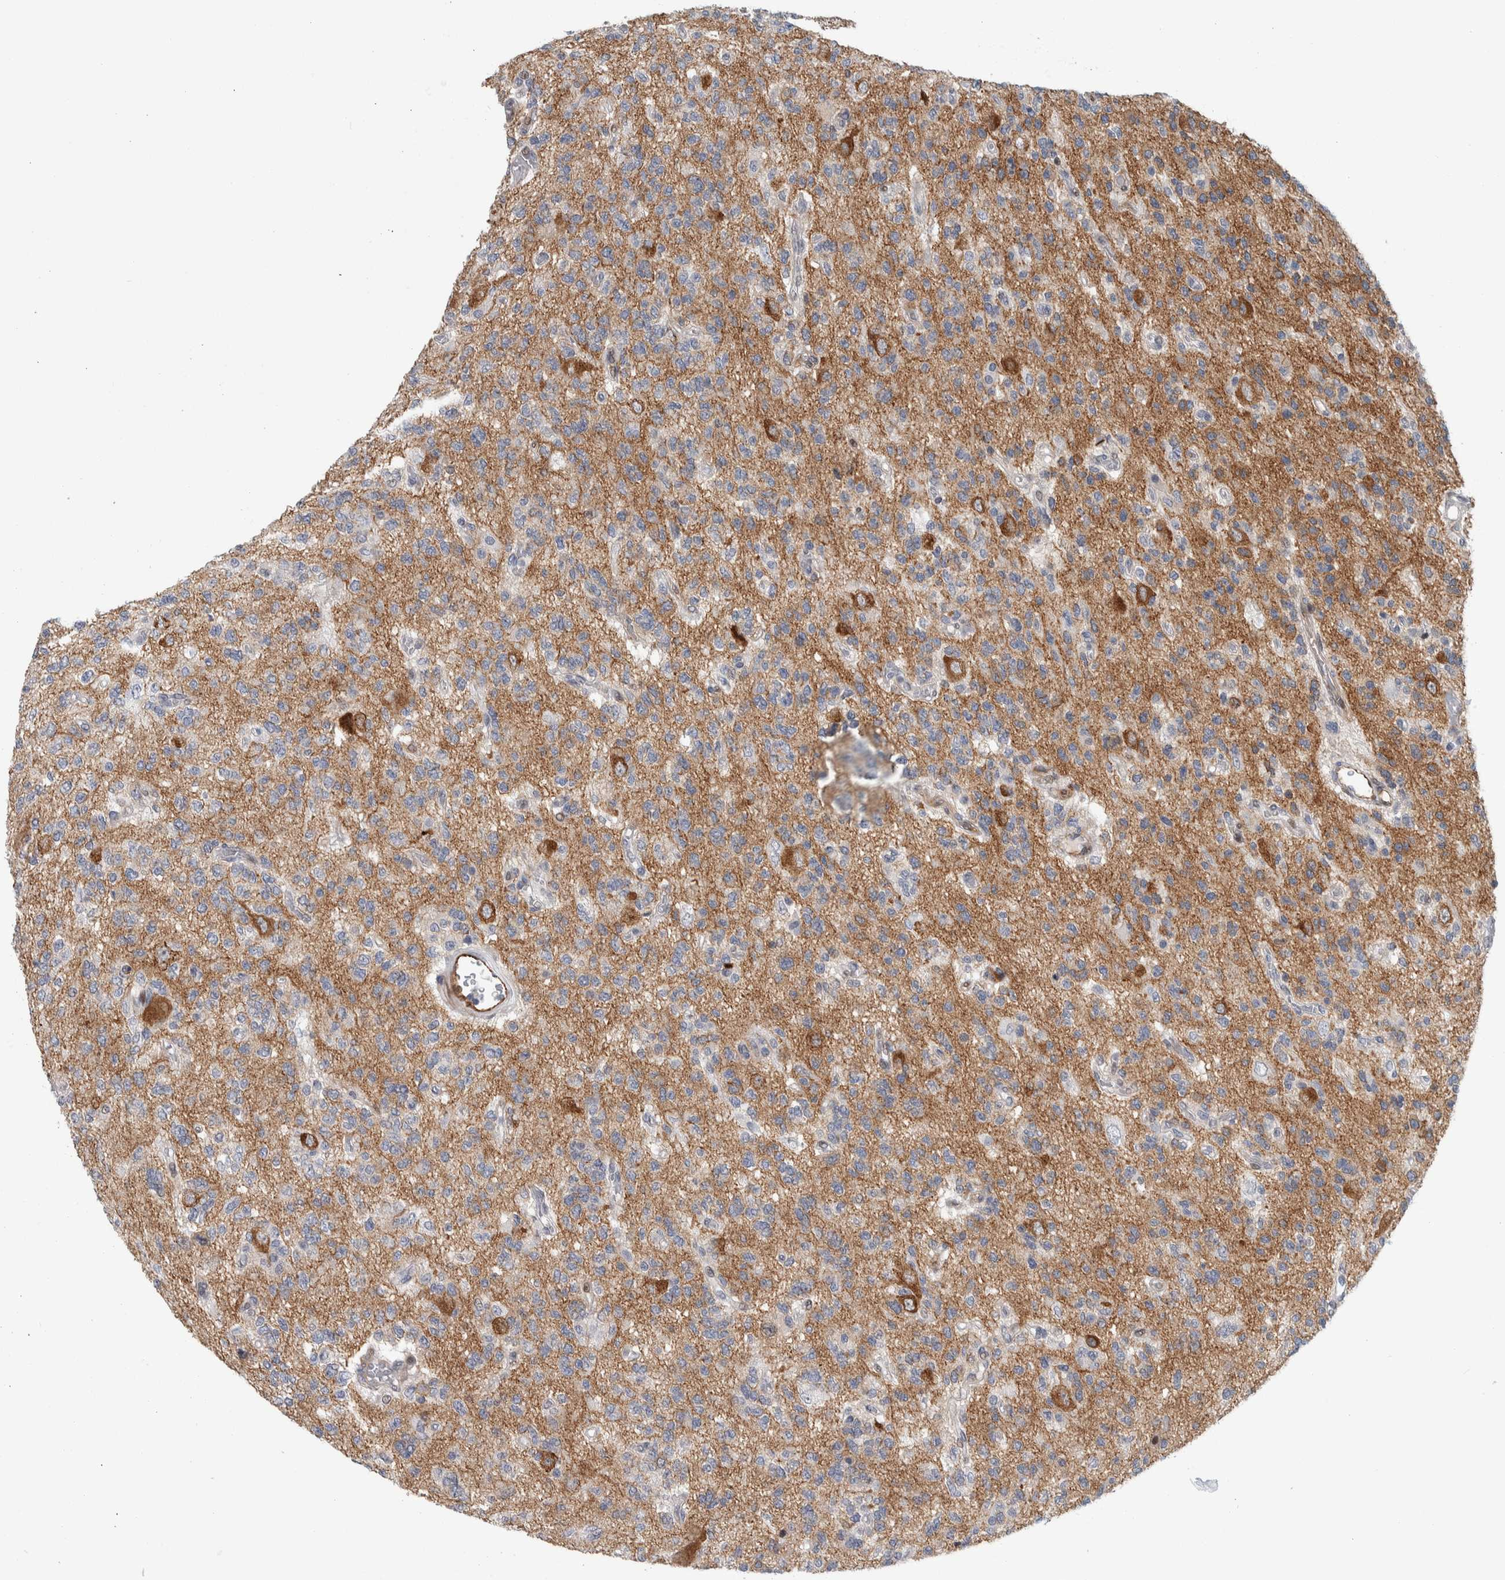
{"staining": {"intensity": "negative", "quantity": "none", "location": "none"}, "tissue": "glioma", "cell_type": "Tumor cells", "image_type": "cancer", "snomed": [{"axis": "morphology", "description": "Glioma, malignant, Low grade"}, {"axis": "topography", "description": "Brain"}], "caption": "High magnification brightfield microscopy of low-grade glioma (malignant) stained with DAB (brown) and counterstained with hematoxylin (blue): tumor cells show no significant positivity.", "gene": "MSL1", "patient": {"sex": "male", "age": 38}}